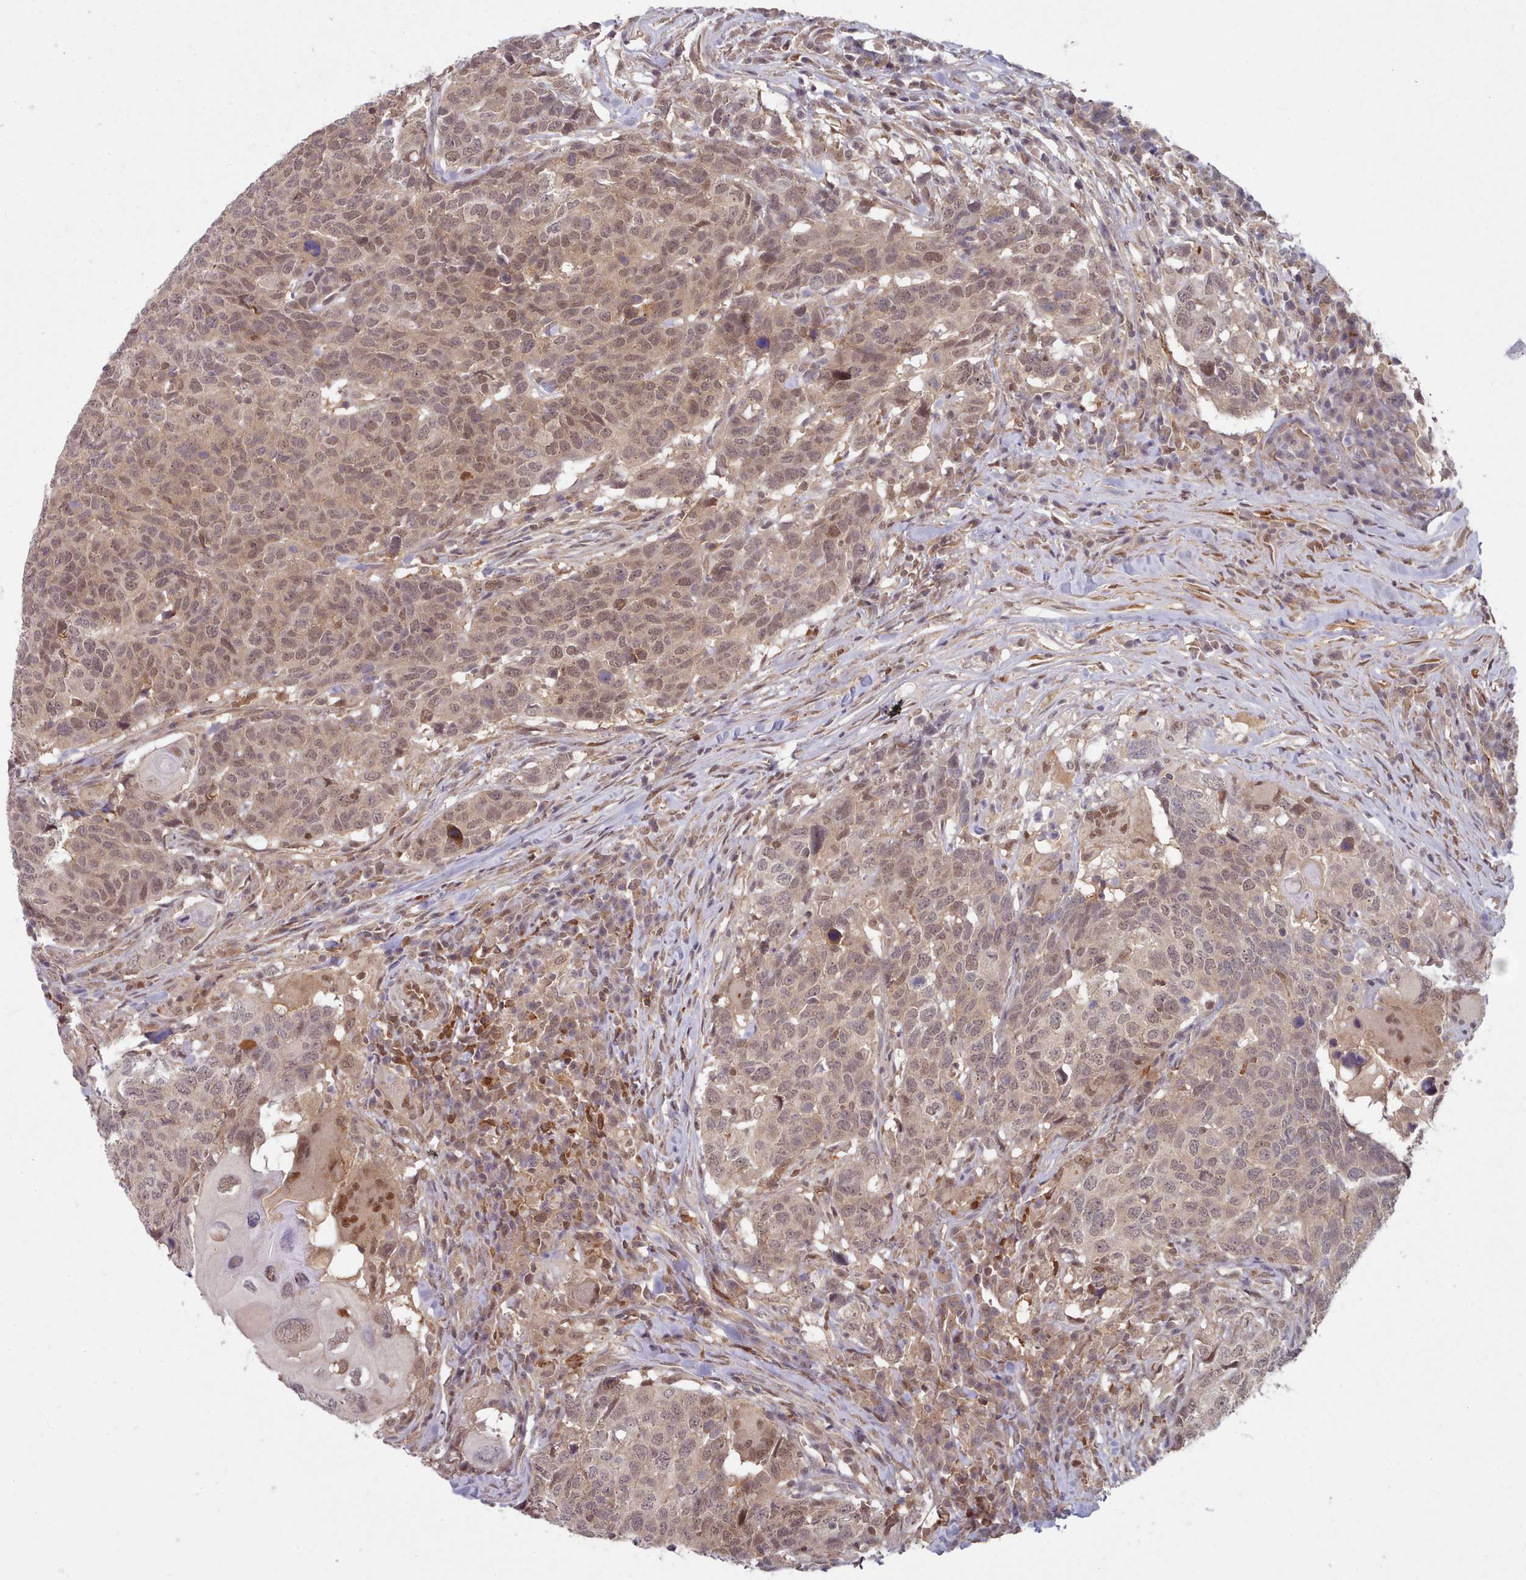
{"staining": {"intensity": "weak", "quantity": ">75%", "location": "cytoplasmic/membranous,nuclear"}, "tissue": "head and neck cancer", "cell_type": "Tumor cells", "image_type": "cancer", "snomed": [{"axis": "morphology", "description": "Normal tissue, NOS"}, {"axis": "morphology", "description": "Squamous cell carcinoma, NOS"}, {"axis": "topography", "description": "Skeletal muscle"}, {"axis": "topography", "description": "Vascular tissue"}, {"axis": "topography", "description": "Peripheral nerve tissue"}, {"axis": "topography", "description": "Head-Neck"}], "caption": "High-magnification brightfield microscopy of squamous cell carcinoma (head and neck) stained with DAB (3,3'-diaminobenzidine) (brown) and counterstained with hematoxylin (blue). tumor cells exhibit weak cytoplasmic/membranous and nuclear expression is present in about>75% of cells. (Stains: DAB (3,3'-diaminobenzidine) in brown, nuclei in blue, Microscopy: brightfield microscopy at high magnification).", "gene": "CES3", "patient": {"sex": "male", "age": 66}}